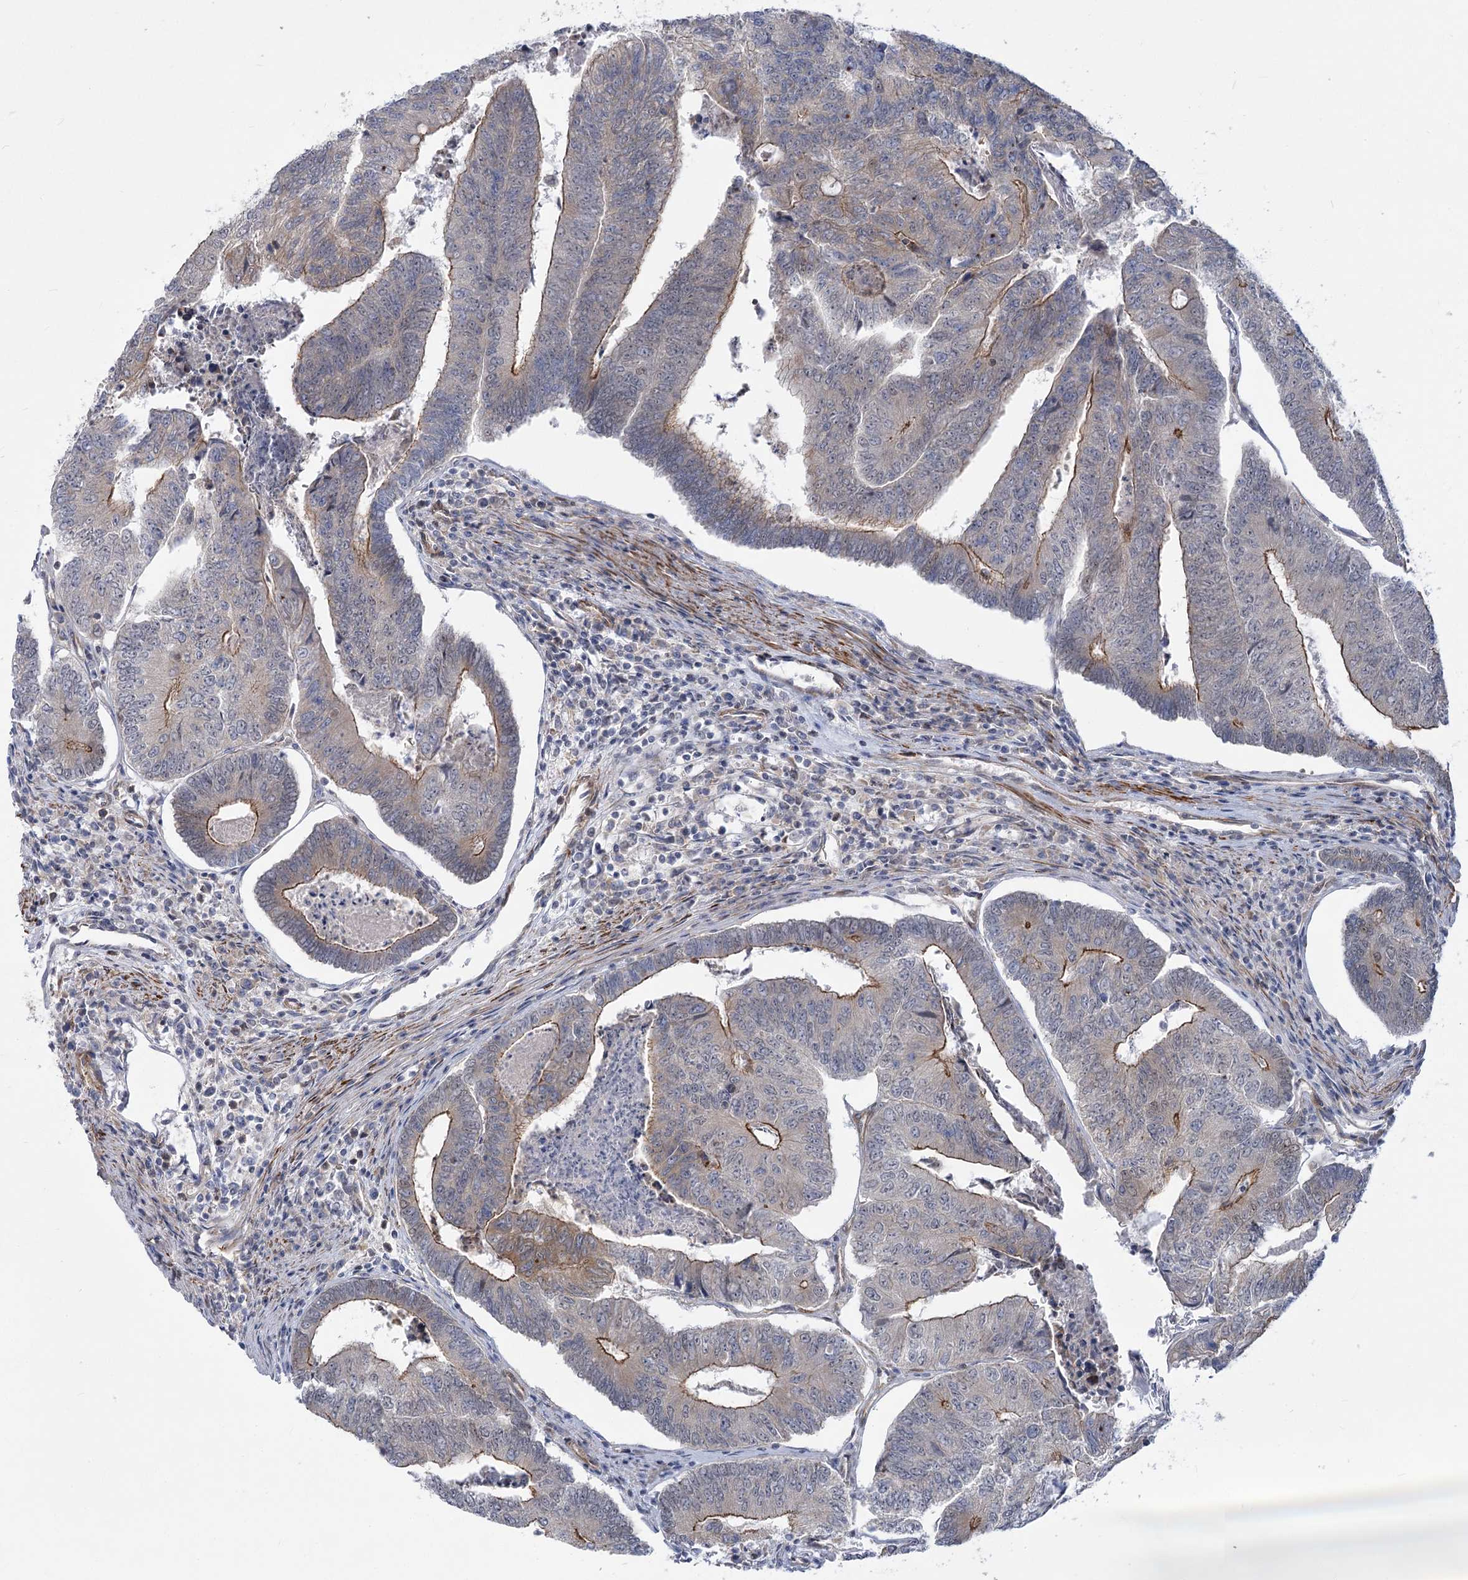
{"staining": {"intensity": "moderate", "quantity": "25%-75%", "location": "cytoplasmic/membranous"}, "tissue": "colorectal cancer", "cell_type": "Tumor cells", "image_type": "cancer", "snomed": [{"axis": "morphology", "description": "Adenocarcinoma, NOS"}, {"axis": "topography", "description": "Colon"}], "caption": "Moderate cytoplasmic/membranous protein expression is identified in about 25%-75% of tumor cells in colorectal cancer (adenocarcinoma).", "gene": "ARSI", "patient": {"sex": "female", "age": 67}}